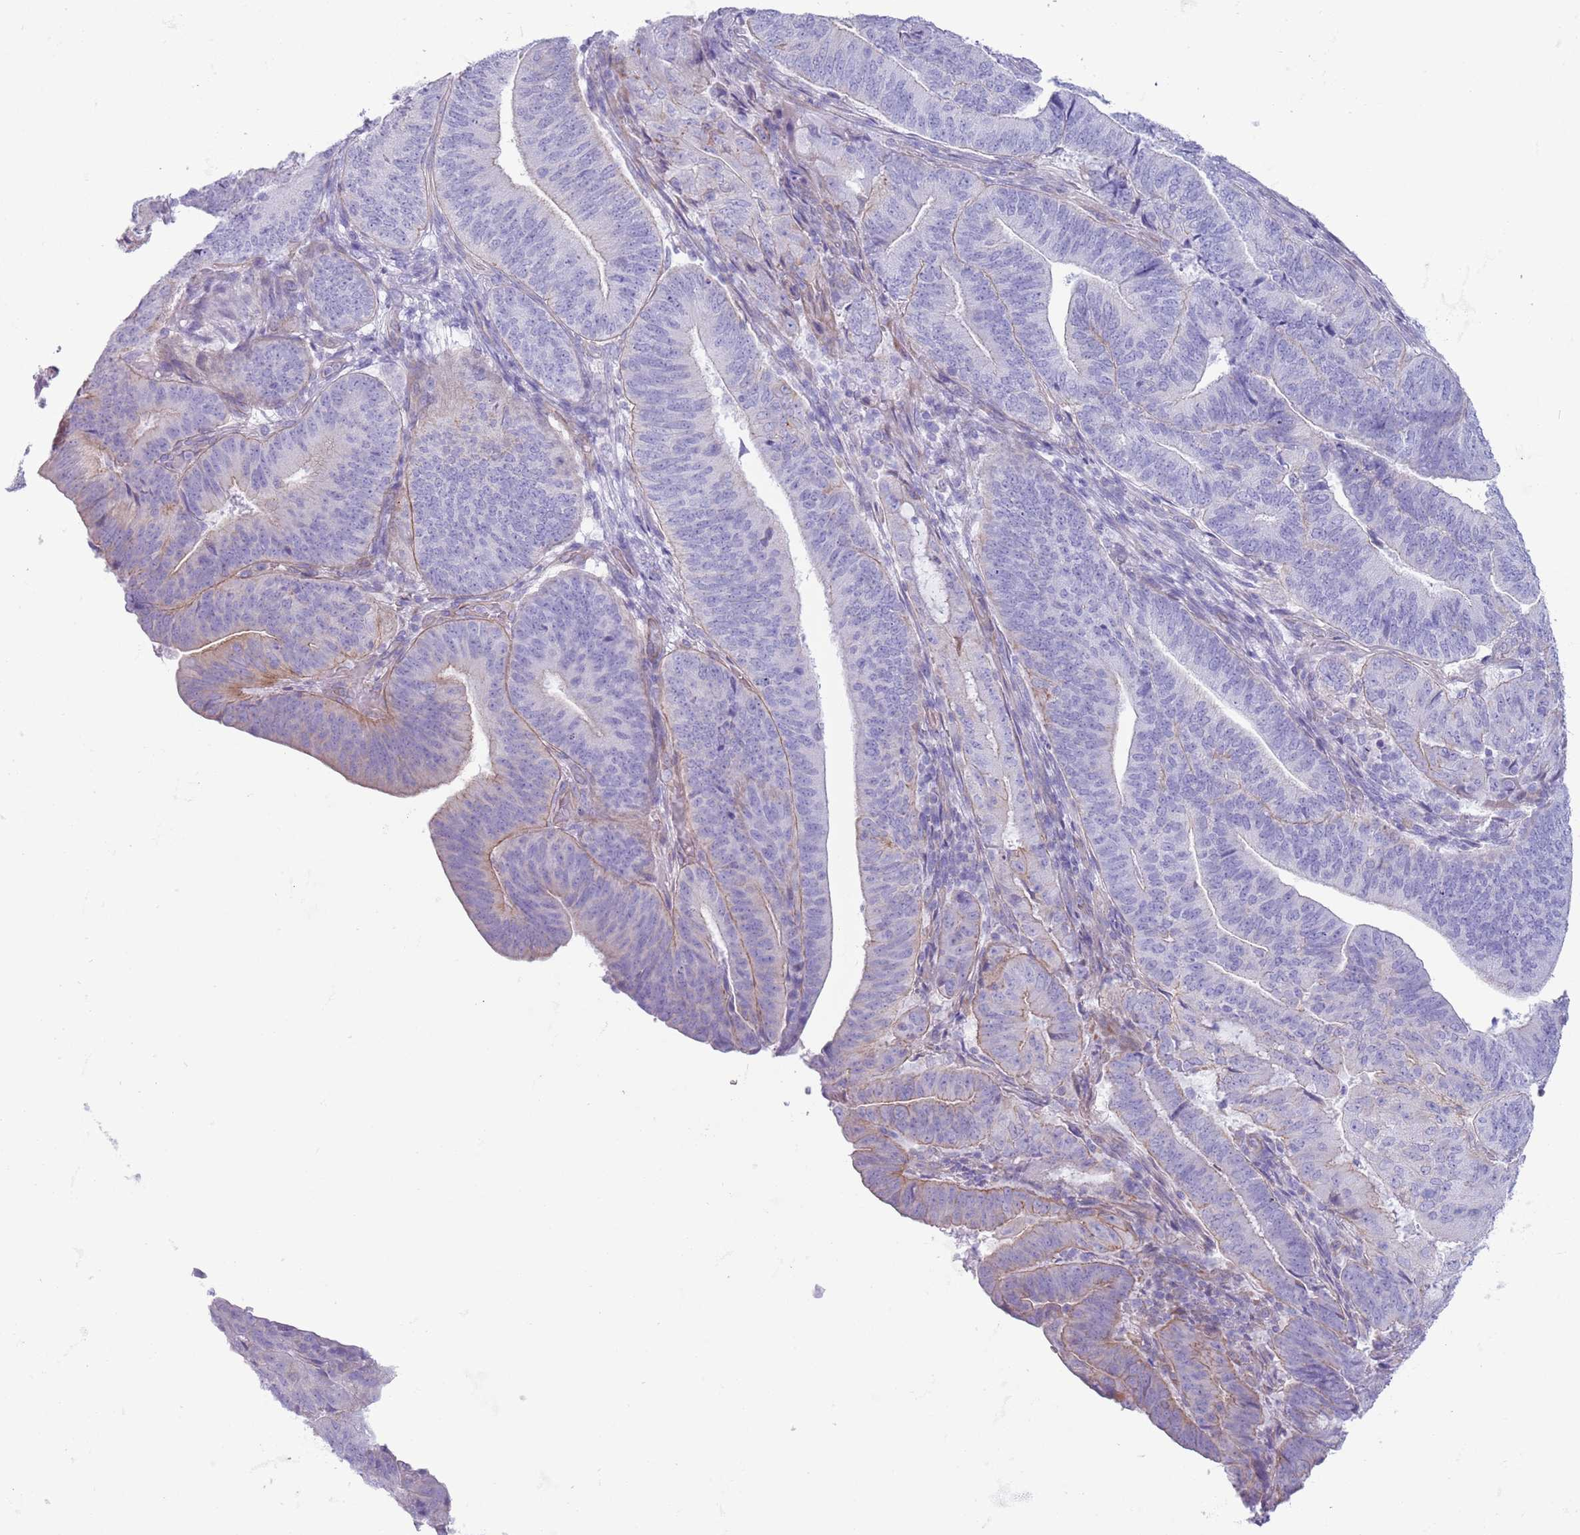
{"staining": {"intensity": "weak", "quantity": "<25%", "location": "cytoplasmic/membranous"}, "tissue": "endometrial cancer", "cell_type": "Tumor cells", "image_type": "cancer", "snomed": [{"axis": "morphology", "description": "Adenocarcinoma, NOS"}, {"axis": "topography", "description": "Endometrium"}], "caption": "This image is of endometrial cancer stained with immunohistochemistry to label a protein in brown with the nuclei are counter-stained blue. There is no positivity in tumor cells. (Immunohistochemistry (ihc), brightfield microscopy, high magnification).", "gene": "RBP3", "patient": {"sex": "female", "age": 70}}